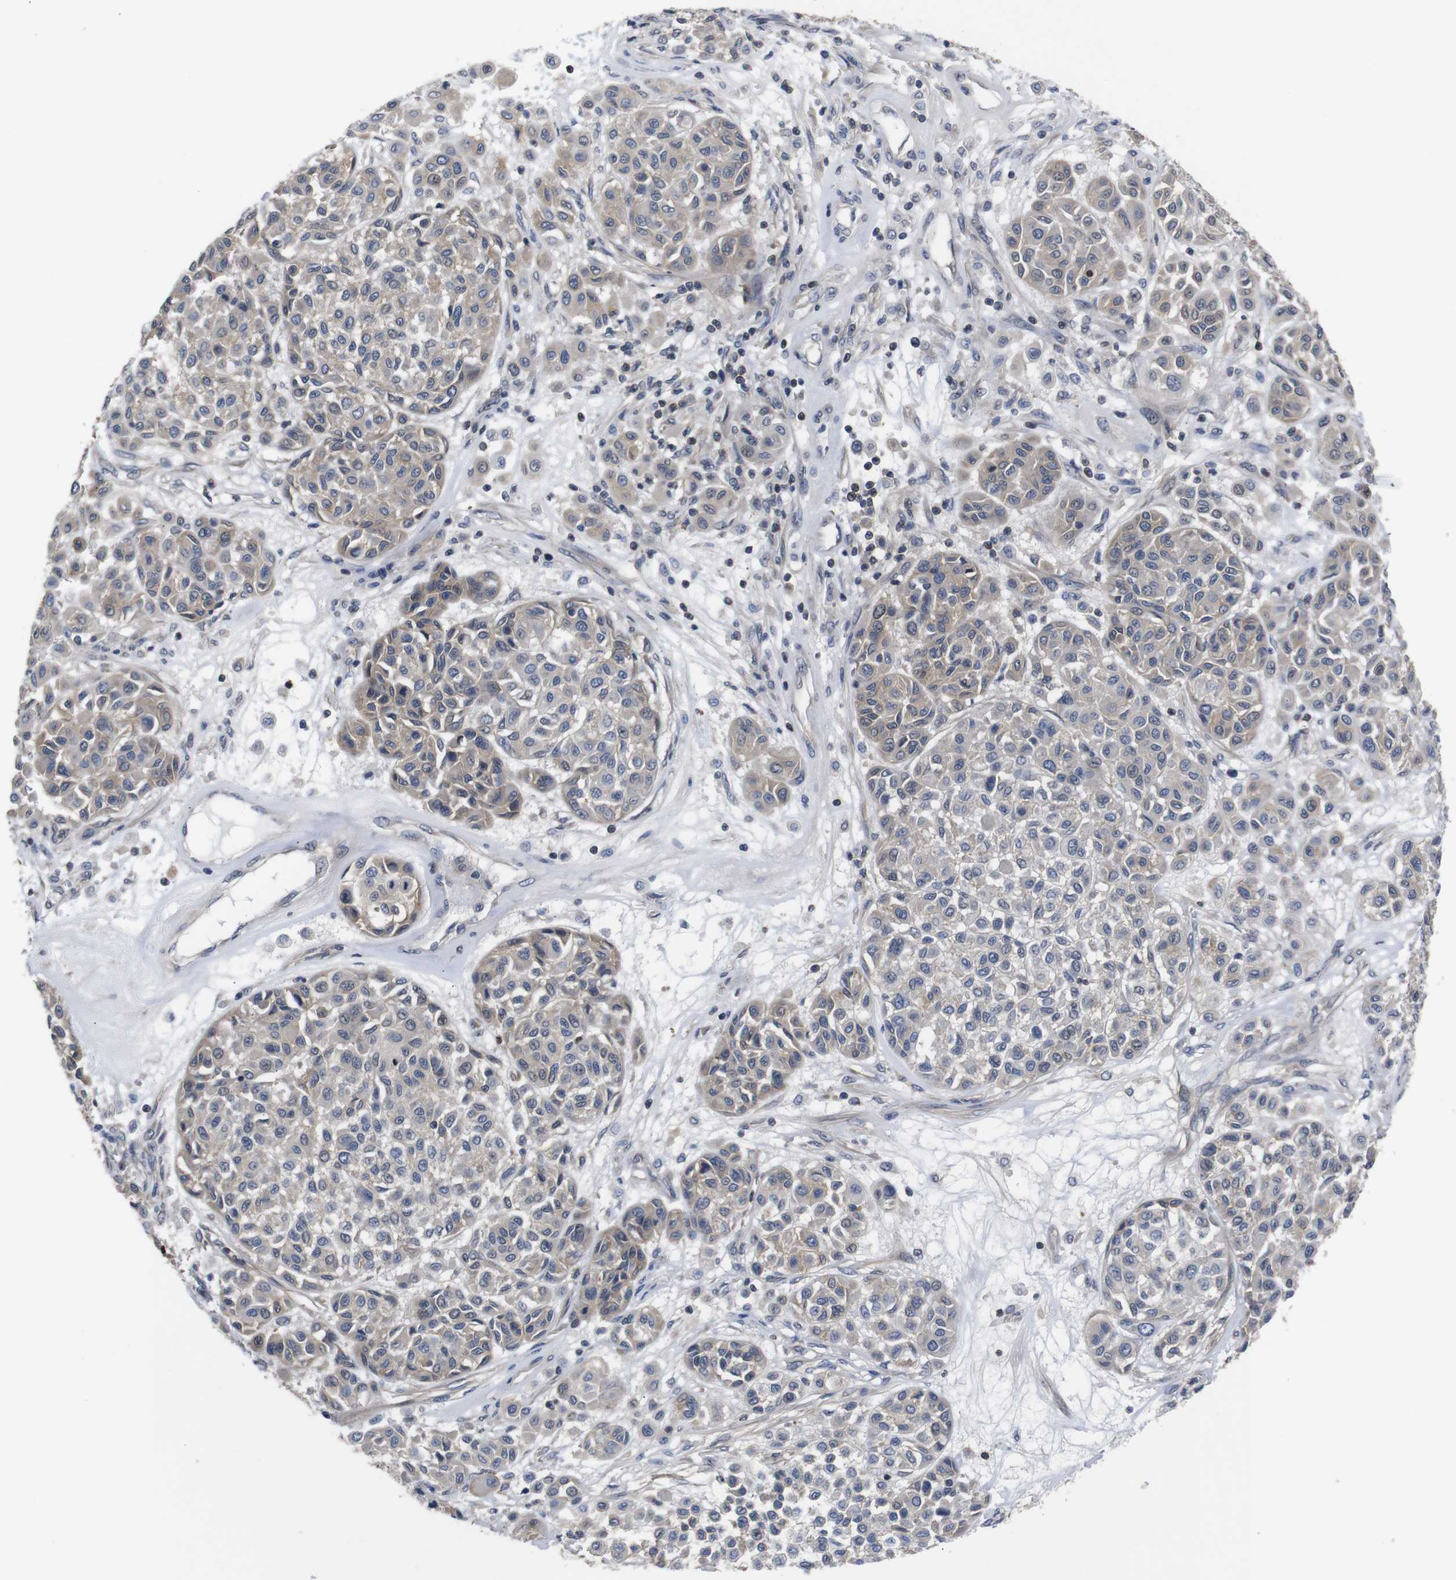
{"staining": {"intensity": "weak", "quantity": "<25%", "location": "cytoplasmic/membranous"}, "tissue": "melanoma", "cell_type": "Tumor cells", "image_type": "cancer", "snomed": [{"axis": "morphology", "description": "Malignant melanoma, Metastatic site"}, {"axis": "topography", "description": "Soft tissue"}], "caption": "The photomicrograph reveals no staining of tumor cells in melanoma. Nuclei are stained in blue.", "gene": "BRWD3", "patient": {"sex": "male", "age": 41}}